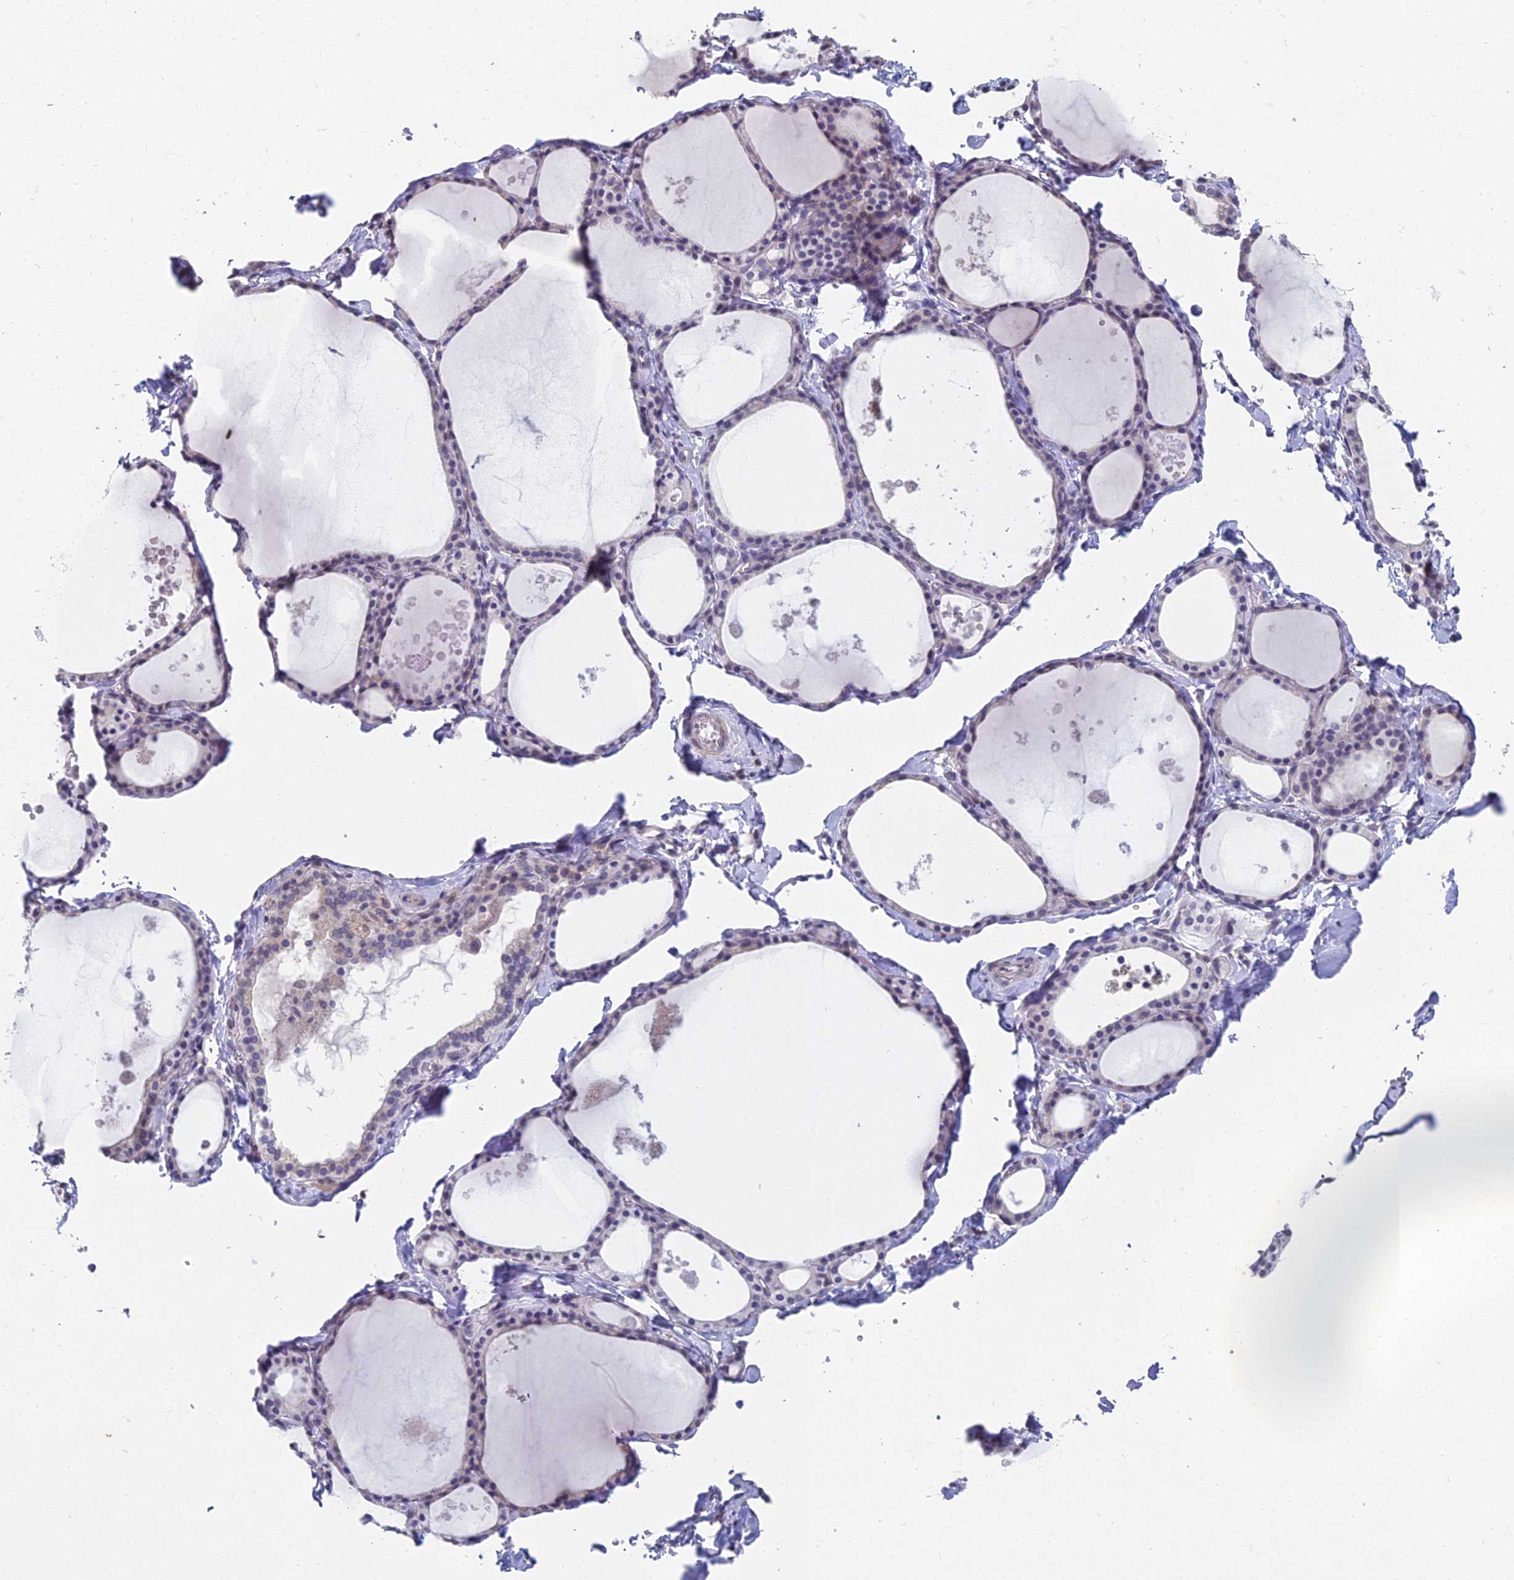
{"staining": {"intensity": "negative", "quantity": "none", "location": "none"}, "tissue": "thyroid gland", "cell_type": "Glandular cells", "image_type": "normal", "snomed": [{"axis": "morphology", "description": "Normal tissue, NOS"}, {"axis": "topography", "description": "Thyroid gland"}], "caption": "There is no significant expression in glandular cells of thyroid gland. The staining was performed using DAB to visualize the protein expression in brown, while the nuclei were stained in blue with hematoxylin (Magnification: 20x).", "gene": "PRR22", "patient": {"sex": "male", "age": 56}}